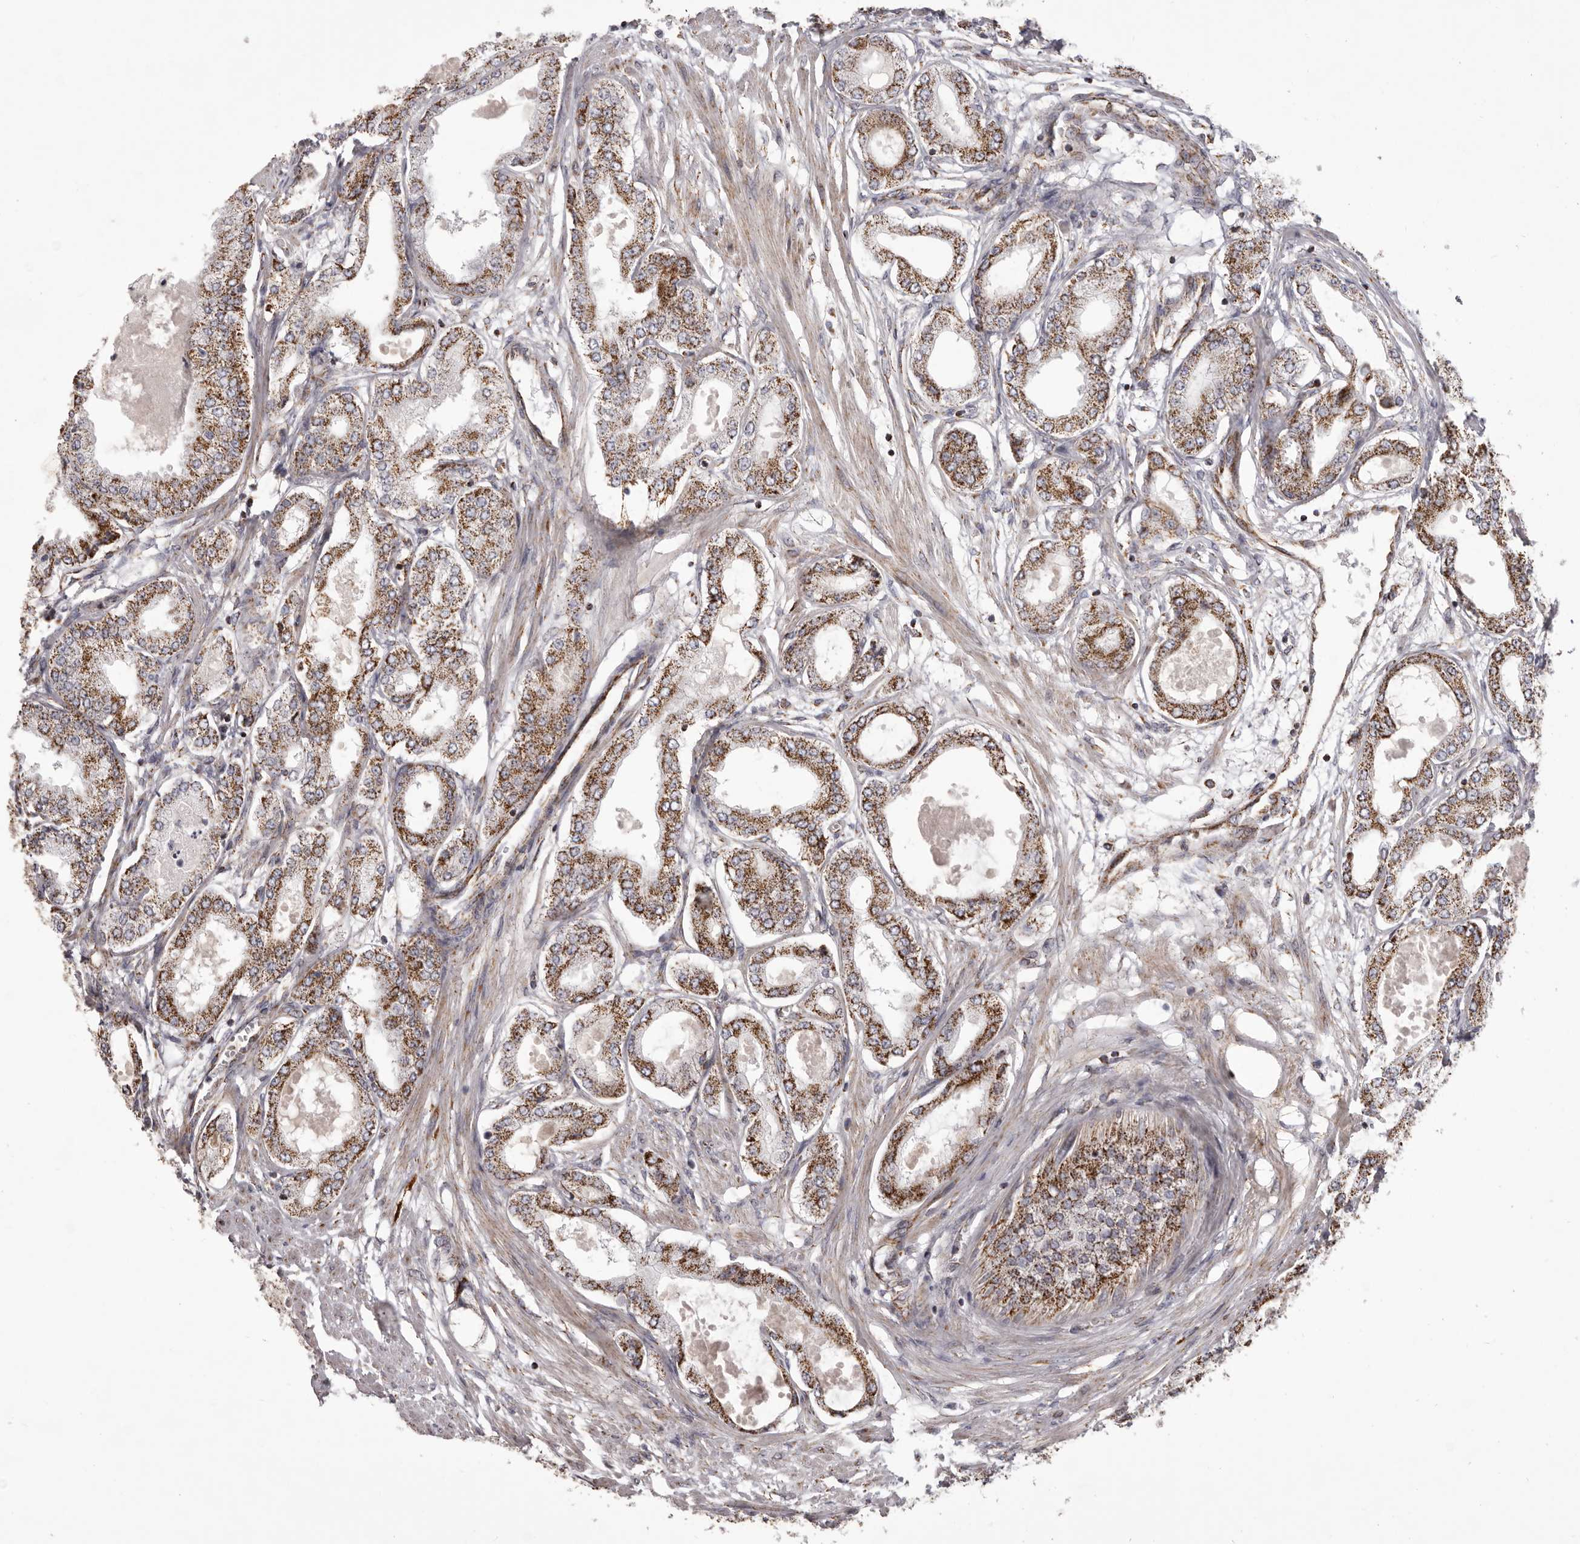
{"staining": {"intensity": "strong", "quantity": ">75%", "location": "cytoplasmic/membranous"}, "tissue": "prostate cancer", "cell_type": "Tumor cells", "image_type": "cancer", "snomed": [{"axis": "morphology", "description": "Adenocarcinoma, Low grade"}, {"axis": "topography", "description": "Prostate"}], "caption": "A brown stain highlights strong cytoplasmic/membranous expression of a protein in low-grade adenocarcinoma (prostate) tumor cells.", "gene": "CHRM2", "patient": {"sex": "male", "age": 63}}